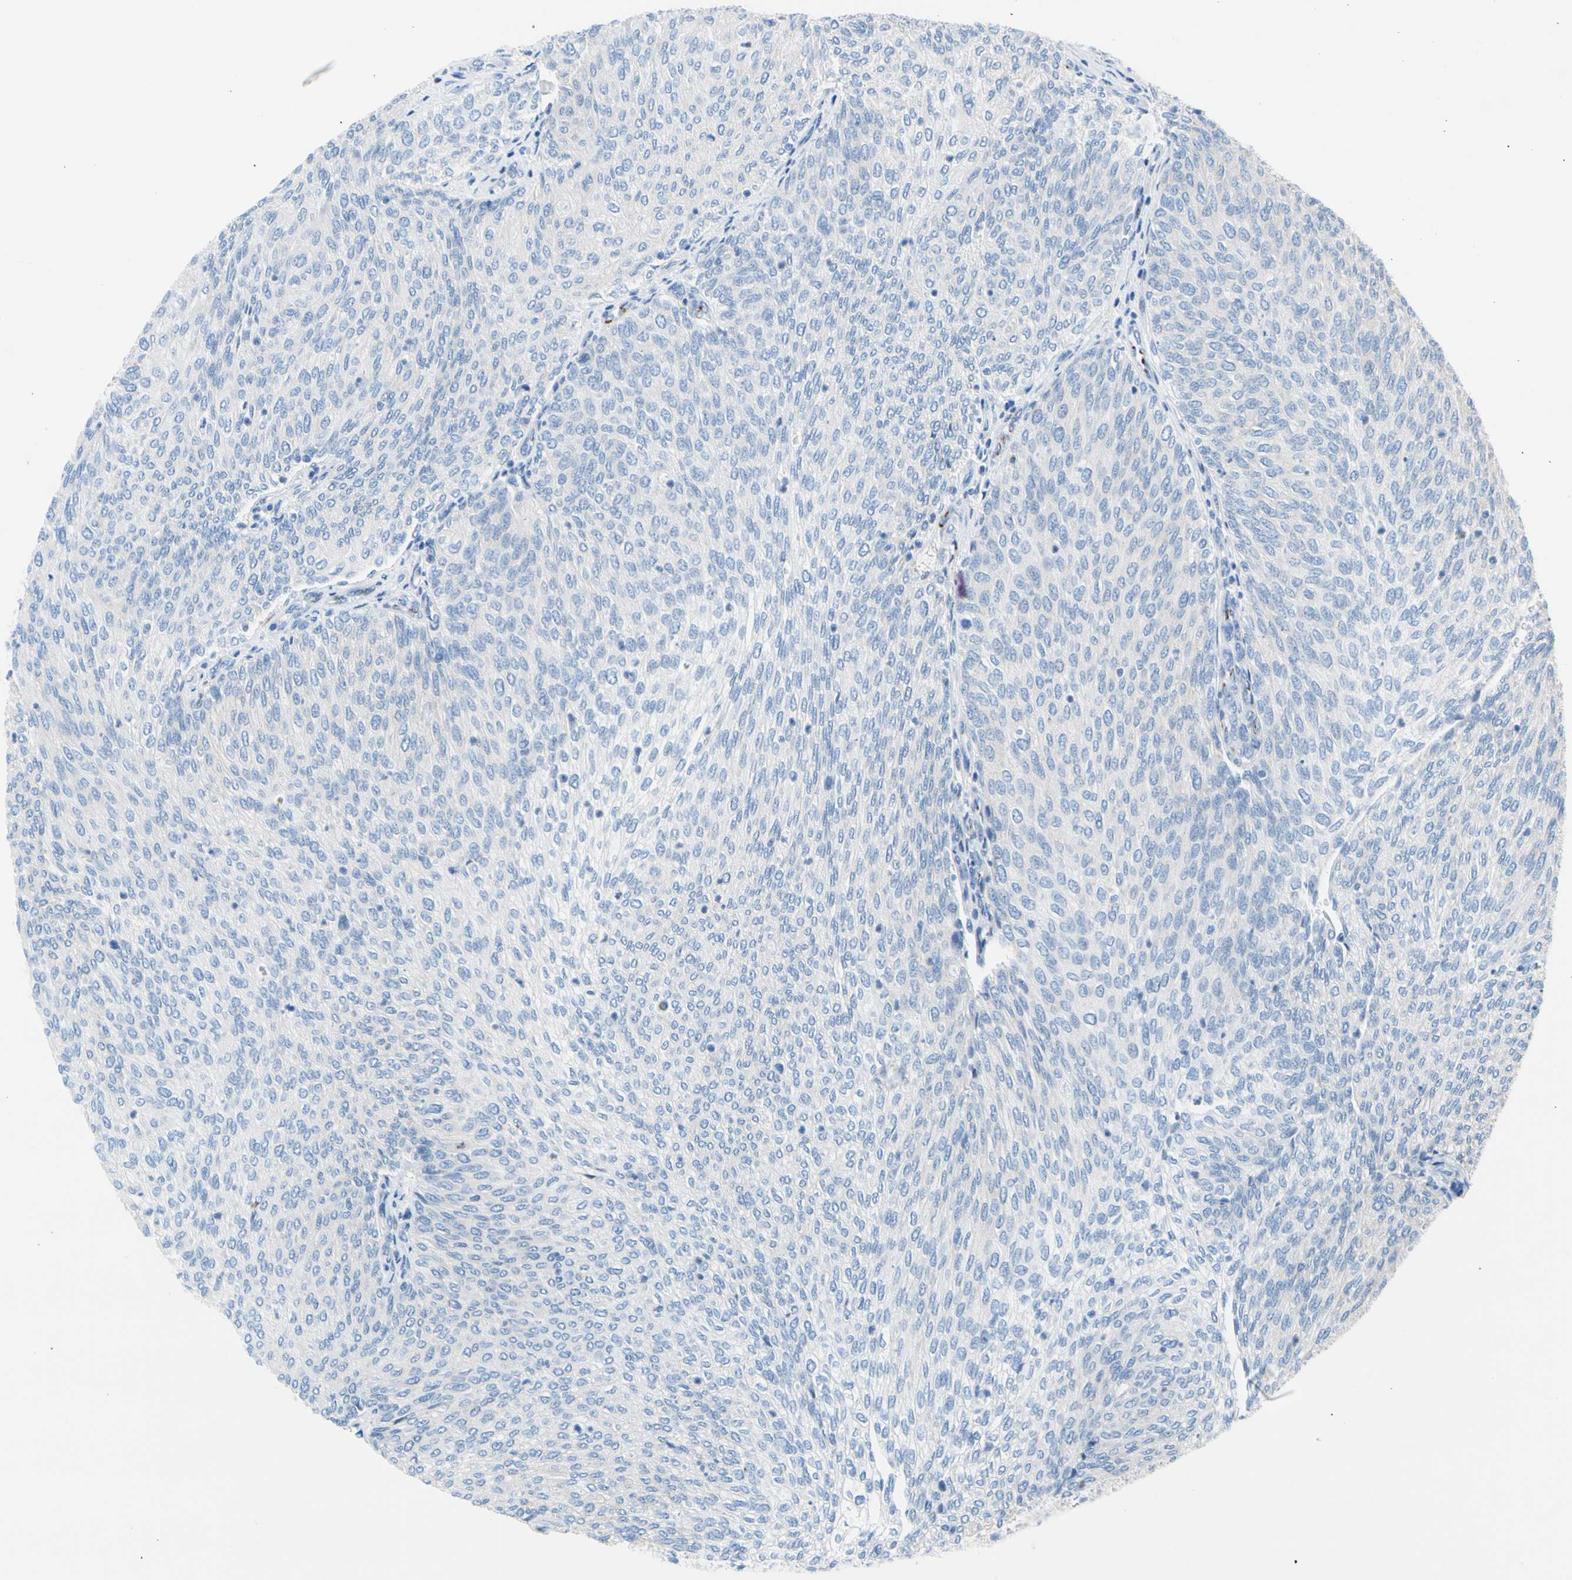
{"staining": {"intensity": "negative", "quantity": "none", "location": "none"}, "tissue": "urothelial cancer", "cell_type": "Tumor cells", "image_type": "cancer", "snomed": [{"axis": "morphology", "description": "Urothelial carcinoma, Low grade"}, {"axis": "topography", "description": "Urinary bladder"}], "caption": "This is an IHC micrograph of urothelial carcinoma (low-grade). There is no positivity in tumor cells.", "gene": "GASK1B", "patient": {"sex": "female", "age": 79}}